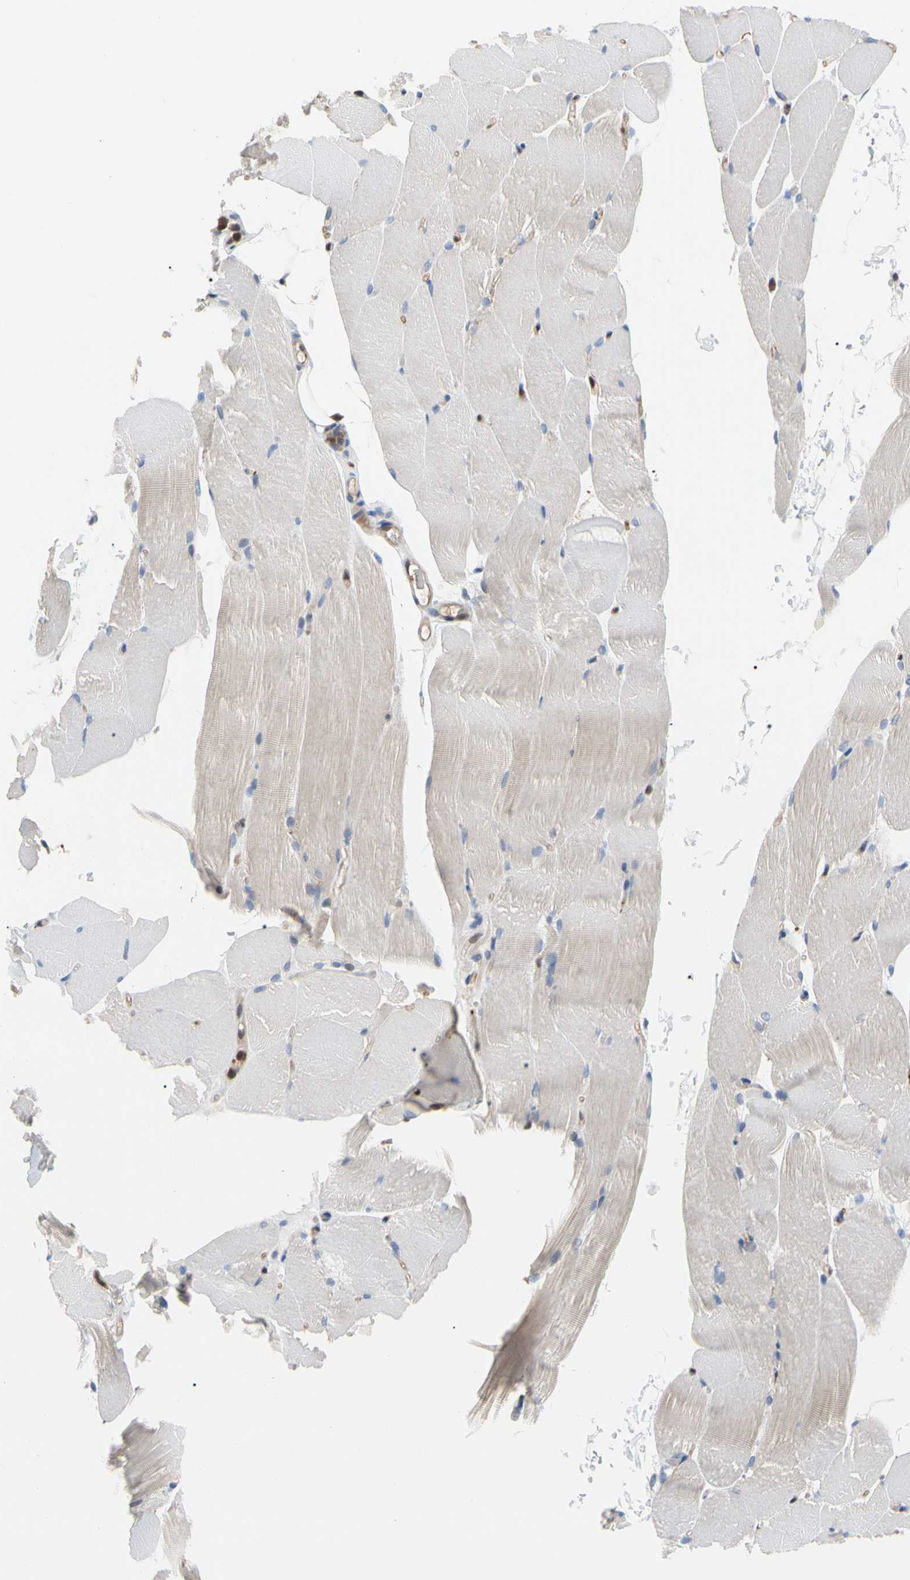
{"staining": {"intensity": "weak", "quantity": "25%-75%", "location": "cytoplasmic/membranous"}, "tissue": "skeletal muscle", "cell_type": "Myocytes", "image_type": "normal", "snomed": [{"axis": "morphology", "description": "Normal tissue, NOS"}, {"axis": "topography", "description": "Skeletal muscle"}, {"axis": "topography", "description": "Parathyroid gland"}], "caption": "Protein staining of normal skeletal muscle demonstrates weak cytoplasmic/membranous positivity in approximately 25%-75% of myocytes. Using DAB (3,3'-diaminobenzidine) (brown) and hematoxylin (blue) stains, captured at high magnification using brightfield microscopy.", "gene": "MCL1", "patient": {"sex": "female", "age": 37}}